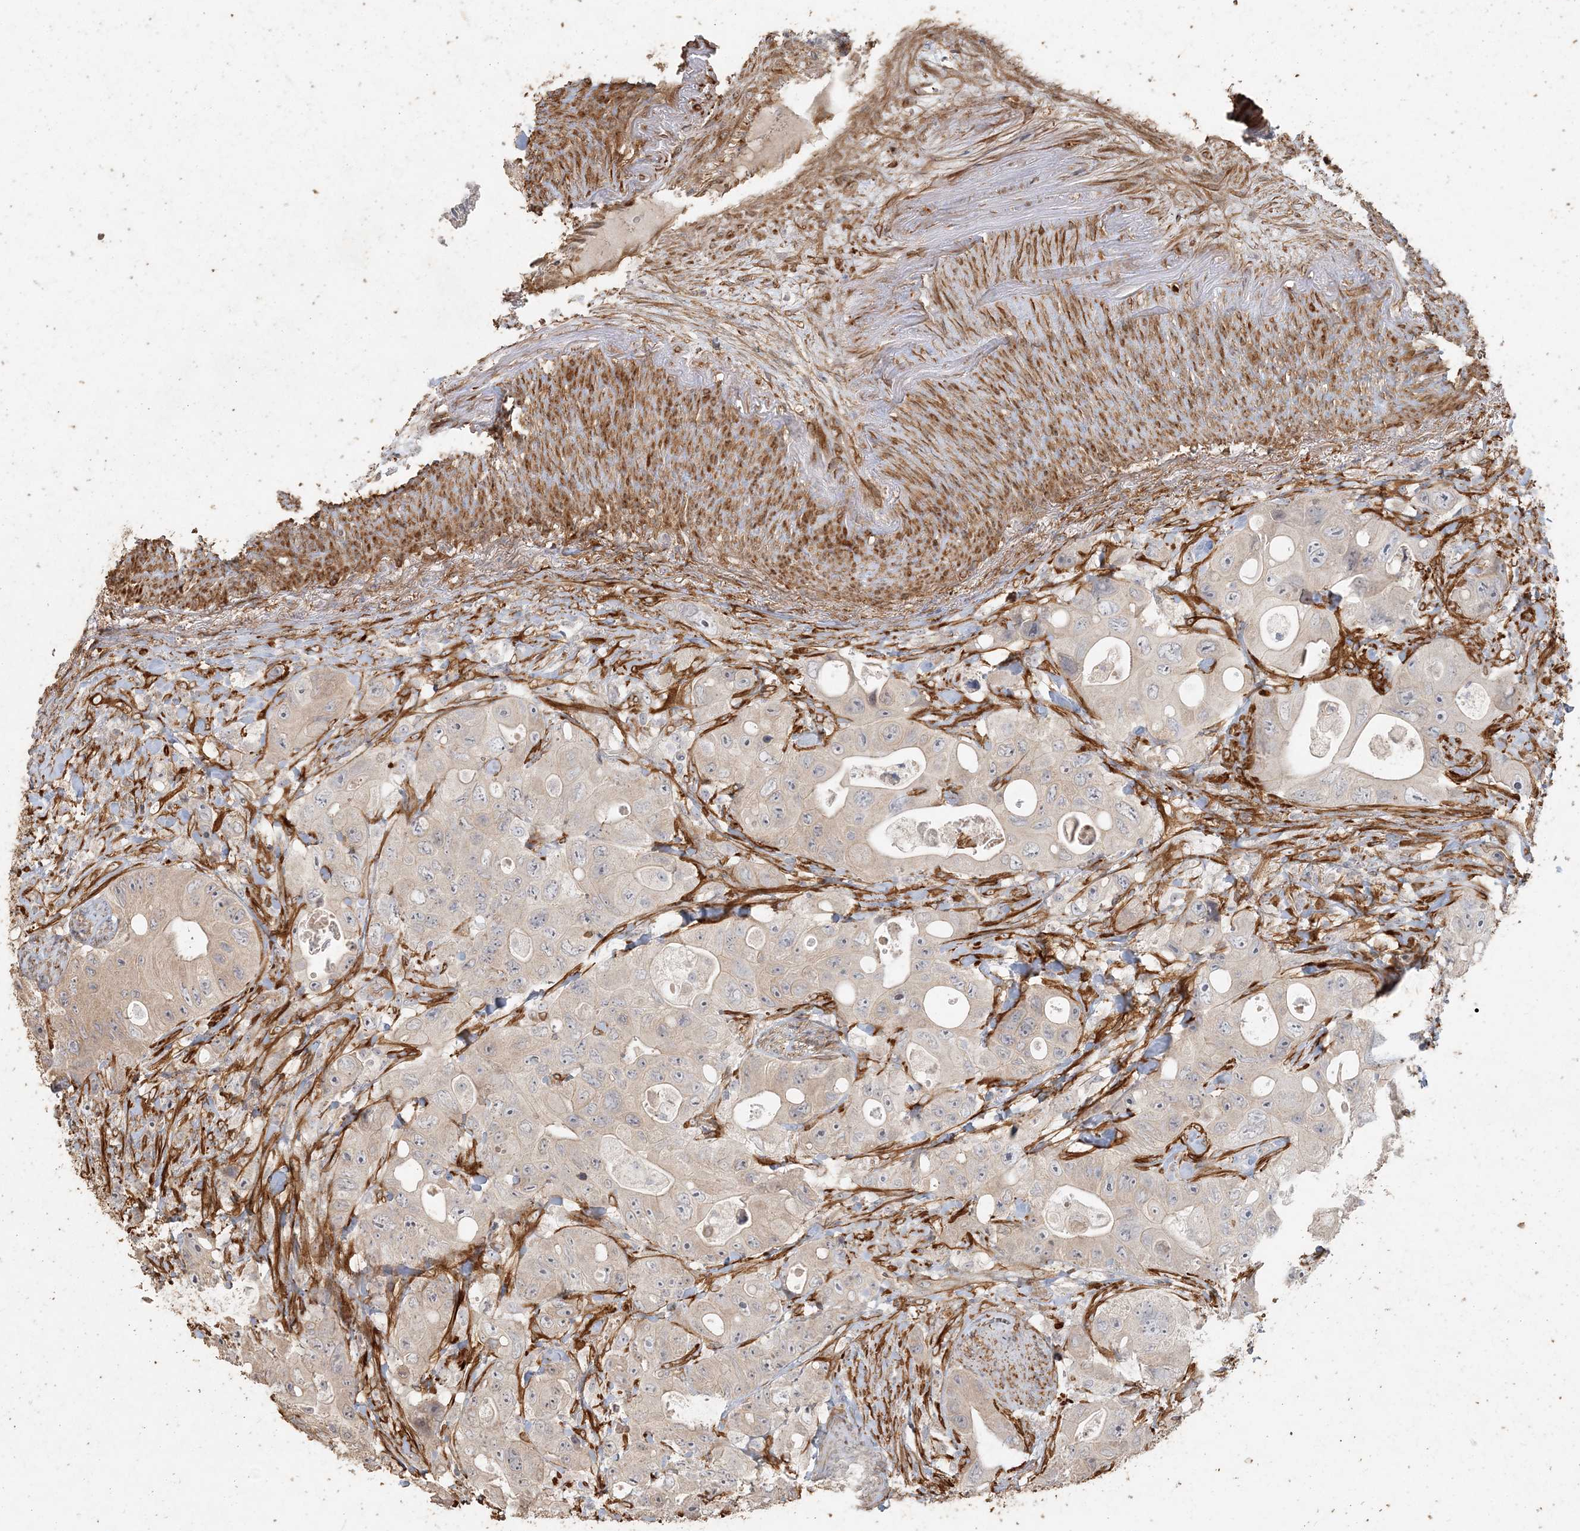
{"staining": {"intensity": "negative", "quantity": "none", "location": "none"}, "tissue": "colorectal cancer", "cell_type": "Tumor cells", "image_type": "cancer", "snomed": [{"axis": "morphology", "description": "Adenocarcinoma, NOS"}, {"axis": "topography", "description": "Colon"}], "caption": "A micrograph of colorectal cancer (adenocarcinoma) stained for a protein demonstrates no brown staining in tumor cells.", "gene": "RNF145", "patient": {"sex": "female", "age": 46}}